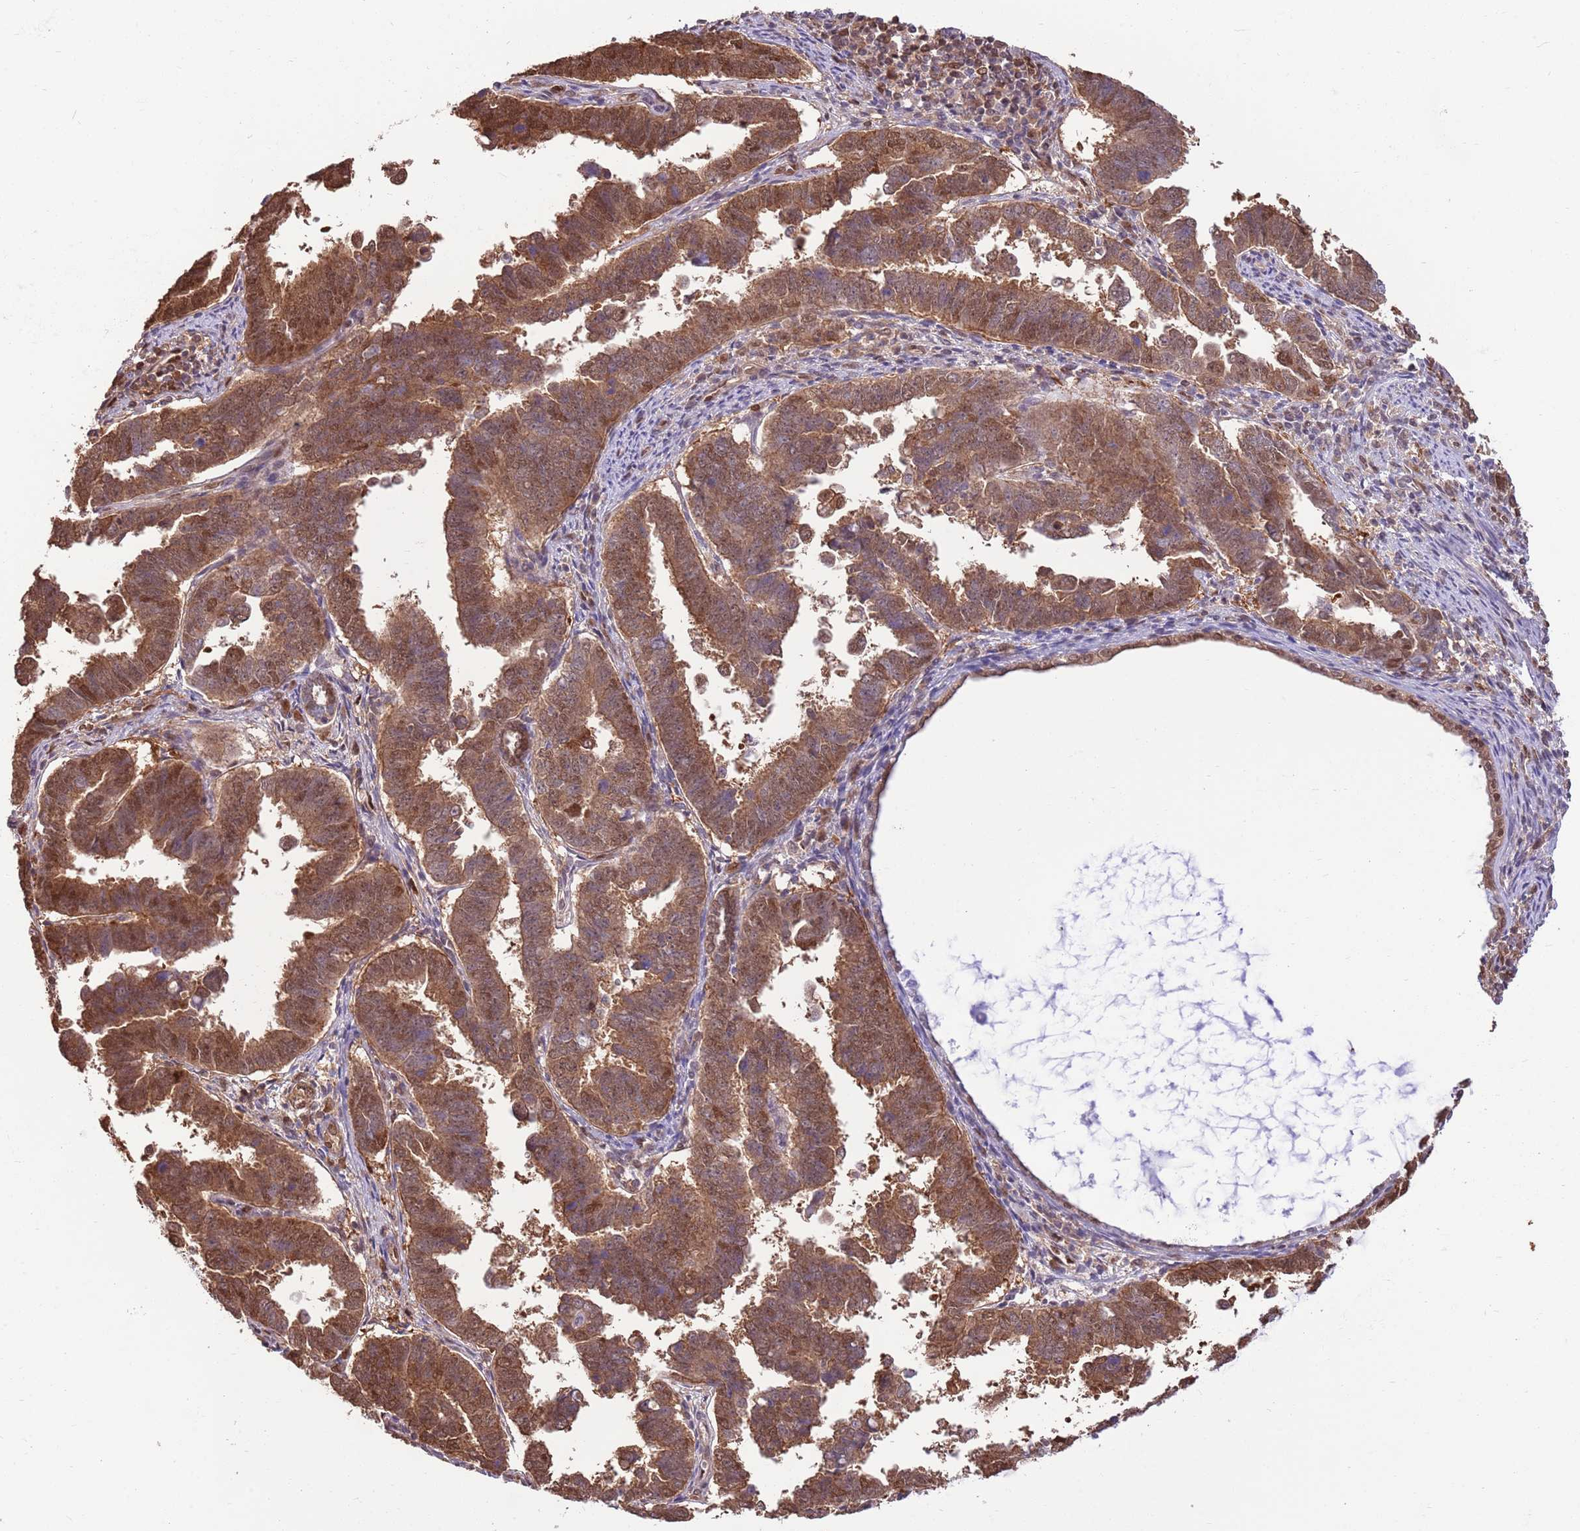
{"staining": {"intensity": "strong", "quantity": ">75%", "location": "cytoplasmic/membranous,nuclear"}, "tissue": "endometrial cancer", "cell_type": "Tumor cells", "image_type": "cancer", "snomed": [{"axis": "morphology", "description": "Adenocarcinoma, NOS"}, {"axis": "topography", "description": "Endometrium"}], "caption": "A brown stain shows strong cytoplasmic/membranous and nuclear positivity of a protein in human endometrial adenocarcinoma tumor cells.", "gene": "NSFL1C", "patient": {"sex": "female", "age": 75}}